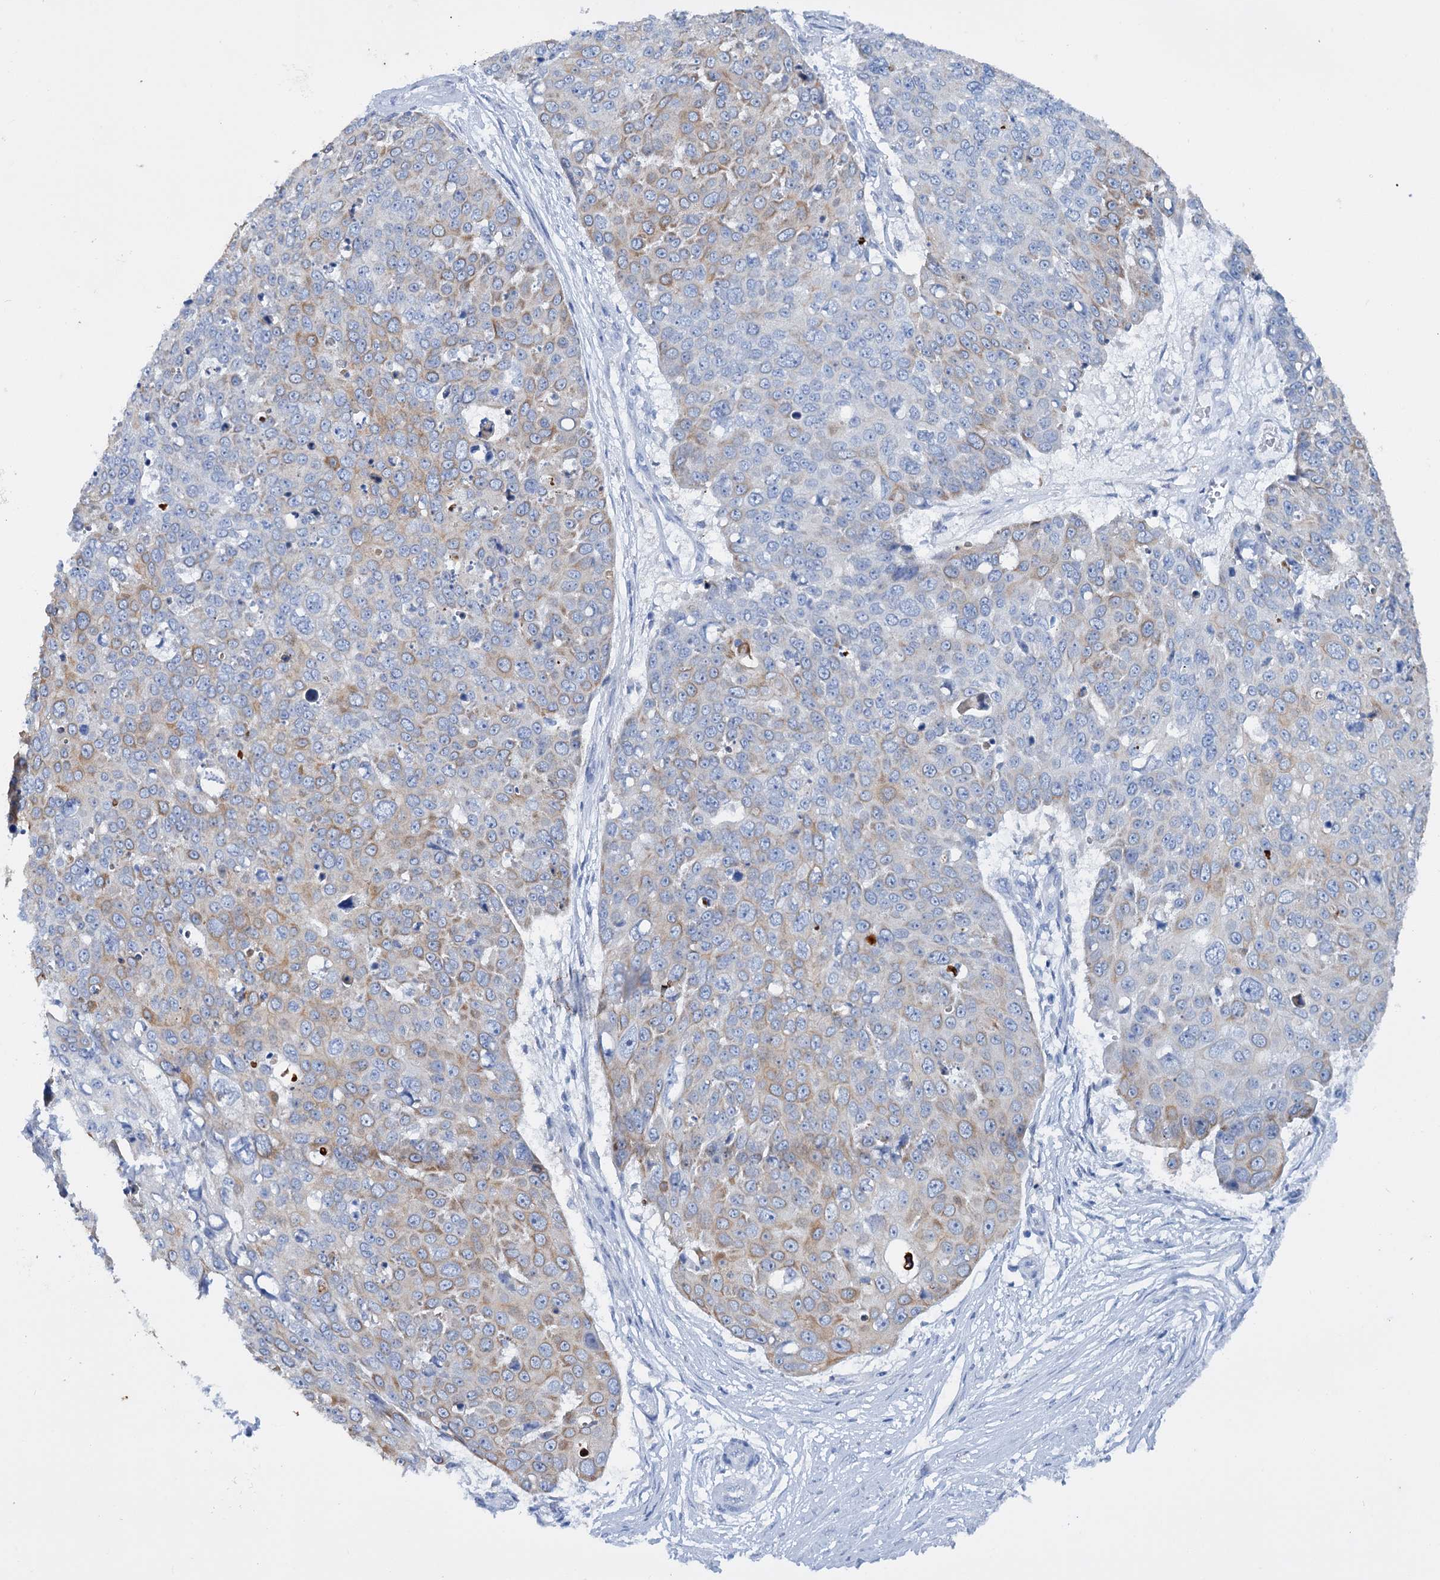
{"staining": {"intensity": "weak", "quantity": "25%-75%", "location": "cytoplasmic/membranous"}, "tissue": "skin cancer", "cell_type": "Tumor cells", "image_type": "cancer", "snomed": [{"axis": "morphology", "description": "Squamous cell carcinoma, NOS"}, {"axis": "topography", "description": "Skin"}], "caption": "Immunohistochemical staining of human skin cancer shows weak cytoplasmic/membranous protein expression in approximately 25%-75% of tumor cells.", "gene": "FAAP20", "patient": {"sex": "male", "age": 71}}